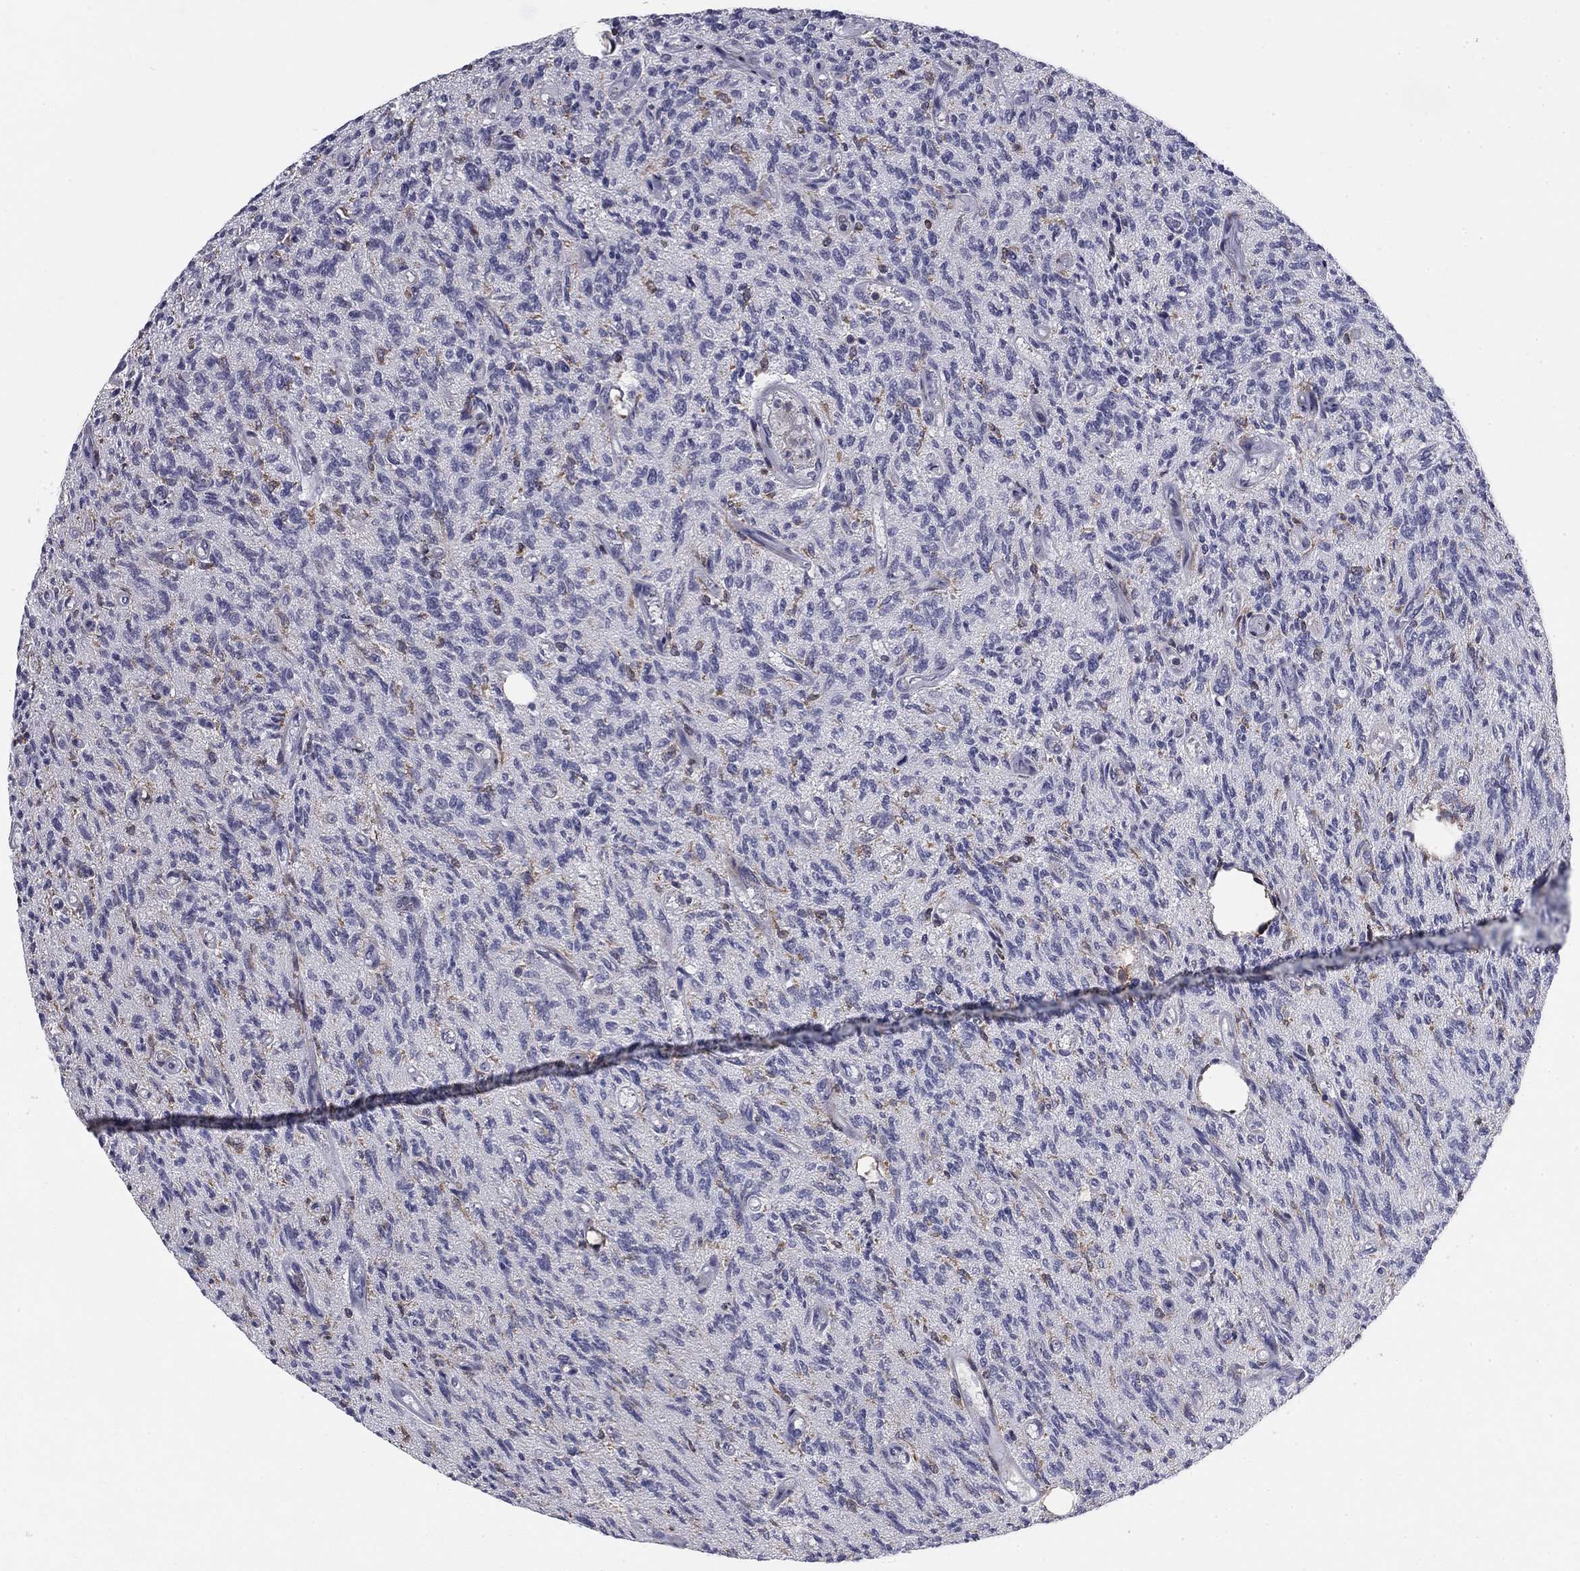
{"staining": {"intensity": "negative", "quantity": "none", "location": "none"}, "tissue": "glioma", "cell_type": "Tumor cells", "image_type": "cancer", "snomed": [{"axis": "morphology", "description": "Glioma, malignant, High grade"}, {"axis": "topography", "description": "Brain"}], "caption": "A histopathology image of human glioma is negative for staining in tumor cells.", "gene": "PLCB2", "patient": {"sex": "male", "age": 64}}